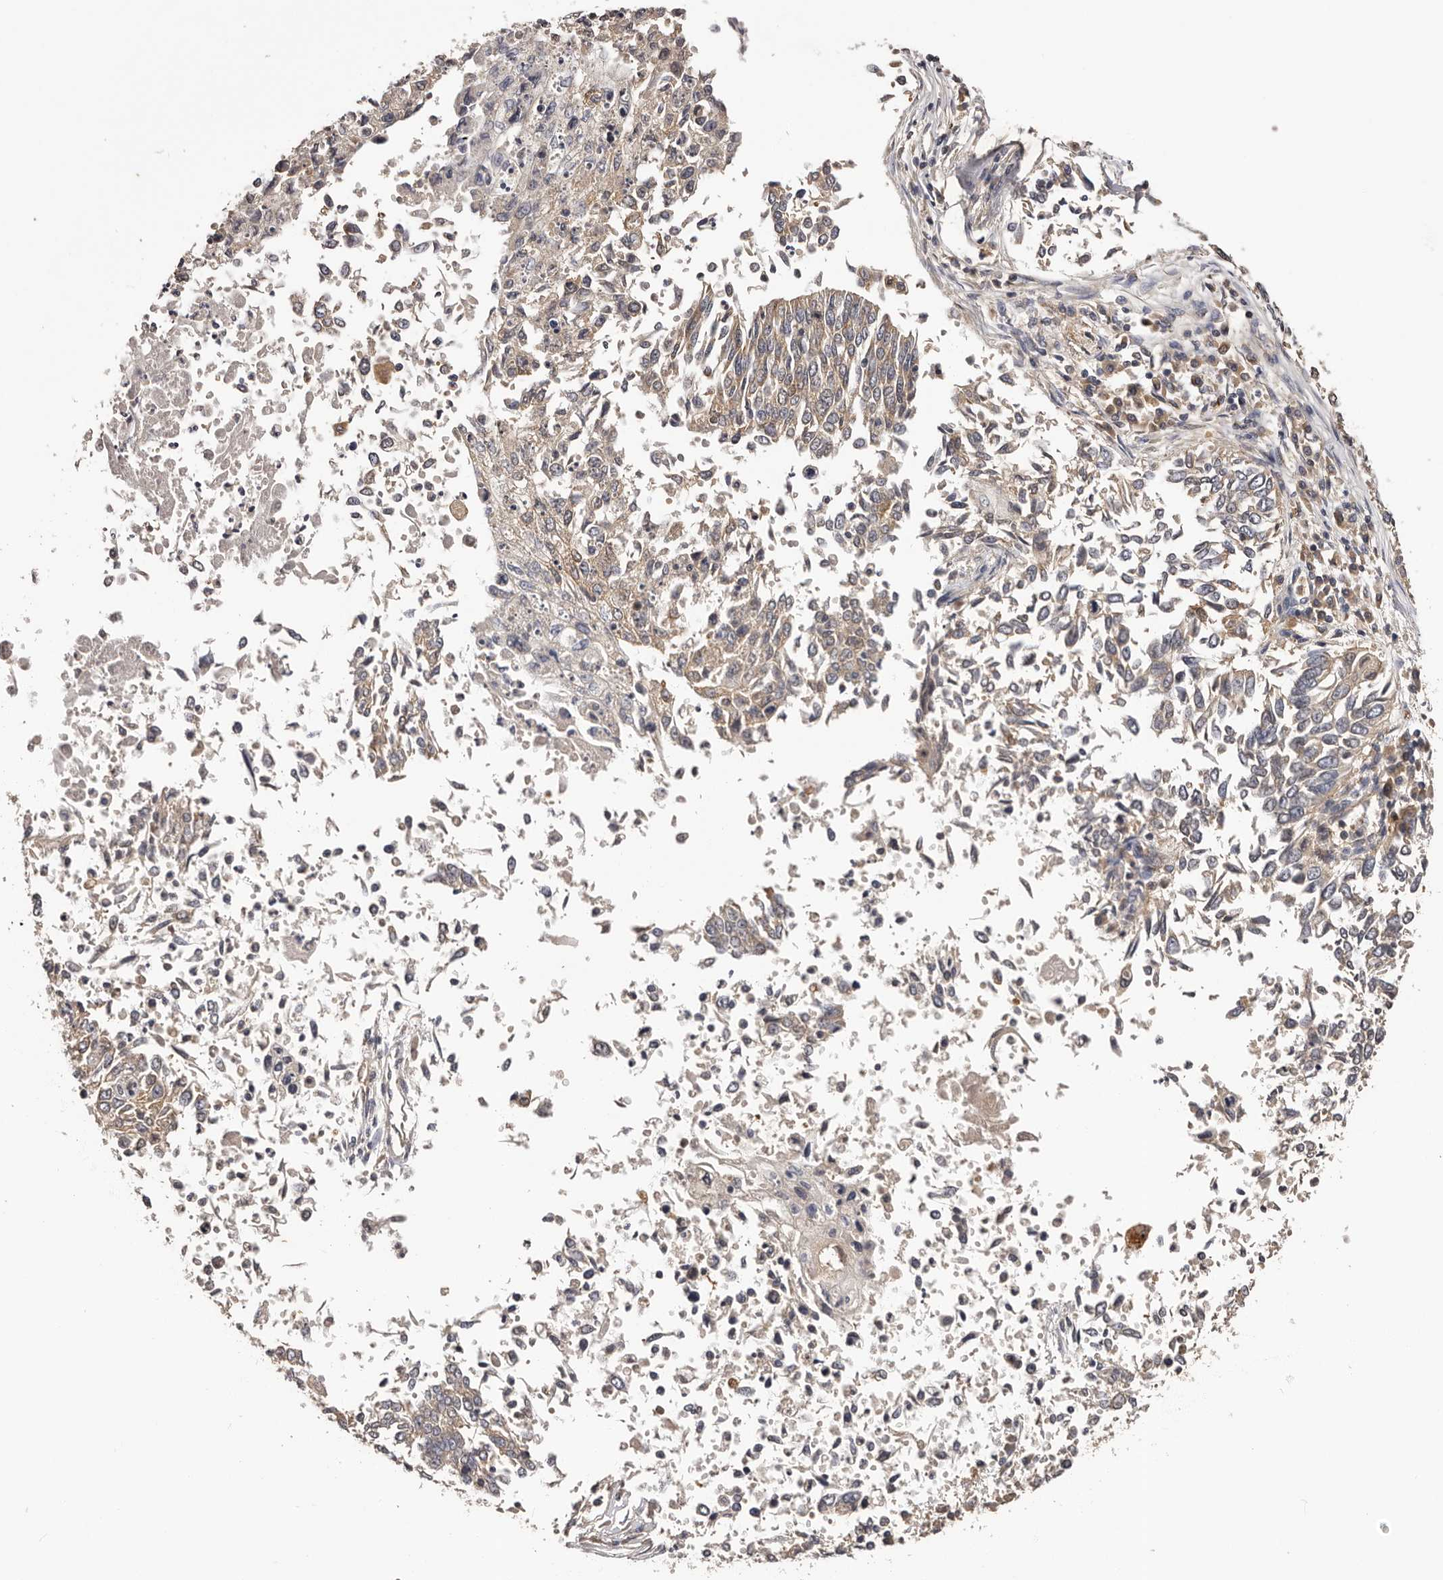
{"staining": {"intensity": "weak", "quantity": ">75%", "location": "cytoplasmic/membranous"}, "tissue": "lung cancer", "cell_type": "Tumor cells", "image_type": "cancer", "snomed": [{"axis": "morphology", "description": "Normal tissue, NOS"}, {"axis": "morphology", "description": "Squamous cell carcinoma, NOS"}, {"axis": "topography", "description": "Cartilage tissue"}, {"axis": "topography", "description": "Bronchus"}, {"axis": "topography", "description": "Lung"}, {"axis": "topography", "description": "Peripheral nerve tissue"}], "caption": "Lung cancer was stained to show a protein in brown. There is low levels of weak cytoplasmic/membranous positivity in approximately >75% of tumor cells.", "gene": "LTV1", "patient": {"sex": "female", "age": 49}}